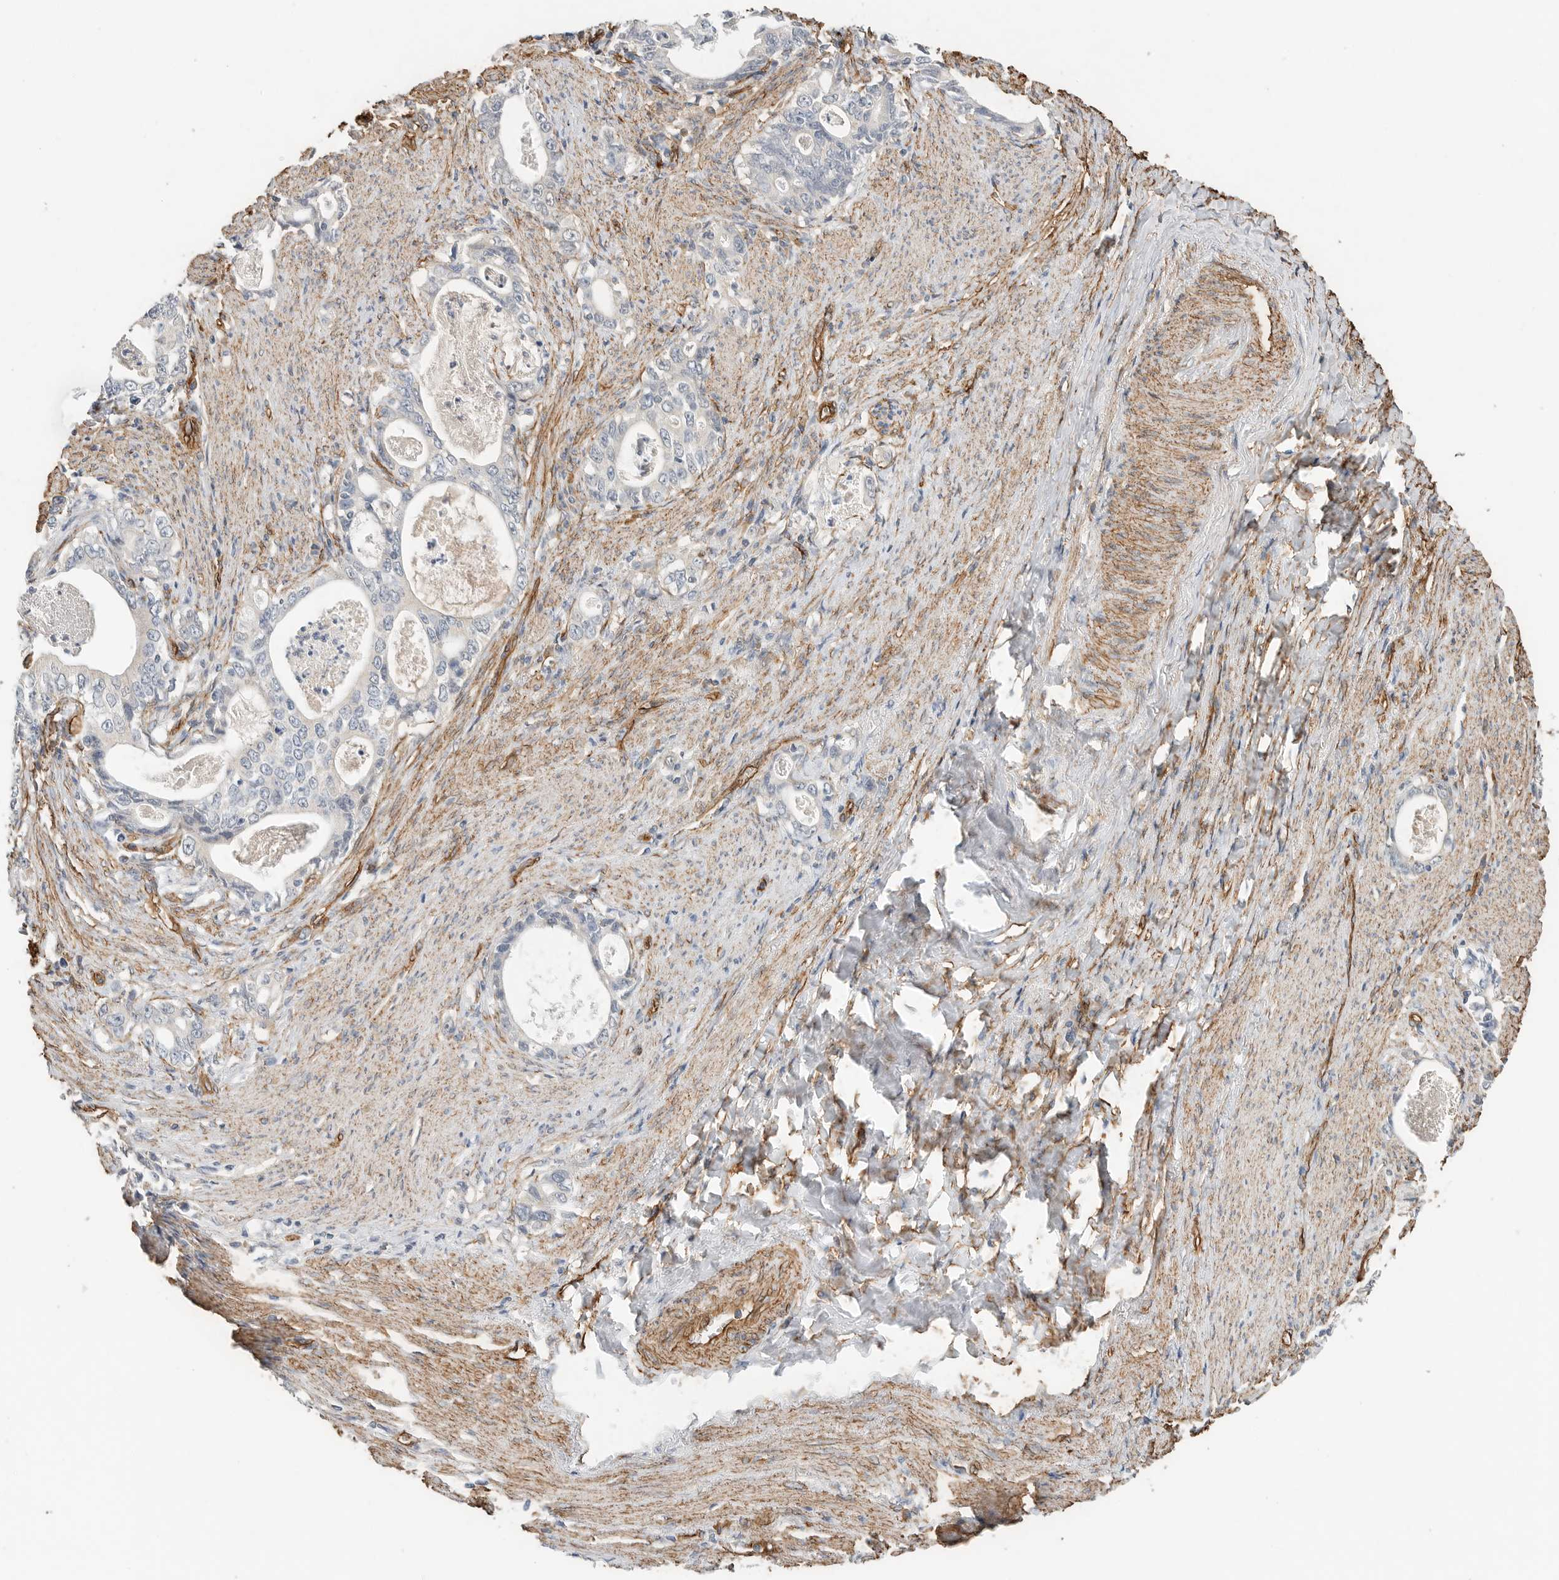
{"staining": {"intensity": "negative", "quantity": "none", "location": "none"}, "tissue": "stomach cancer", "cell_type": "Tumor cells", "image_type": "cancer", "snomed": [{"axis": "morphology", "description": "Adenocarcinoma, NOS"}, {"axis": "topography", "description": "Stomach, lower"}], "caption": "Adenocarcinoma (stomach) stained for a protein using IHC reveals no staining tumor cells.", "gene": "JMJD4", "patient": {"sex": "female", "age": 72}}